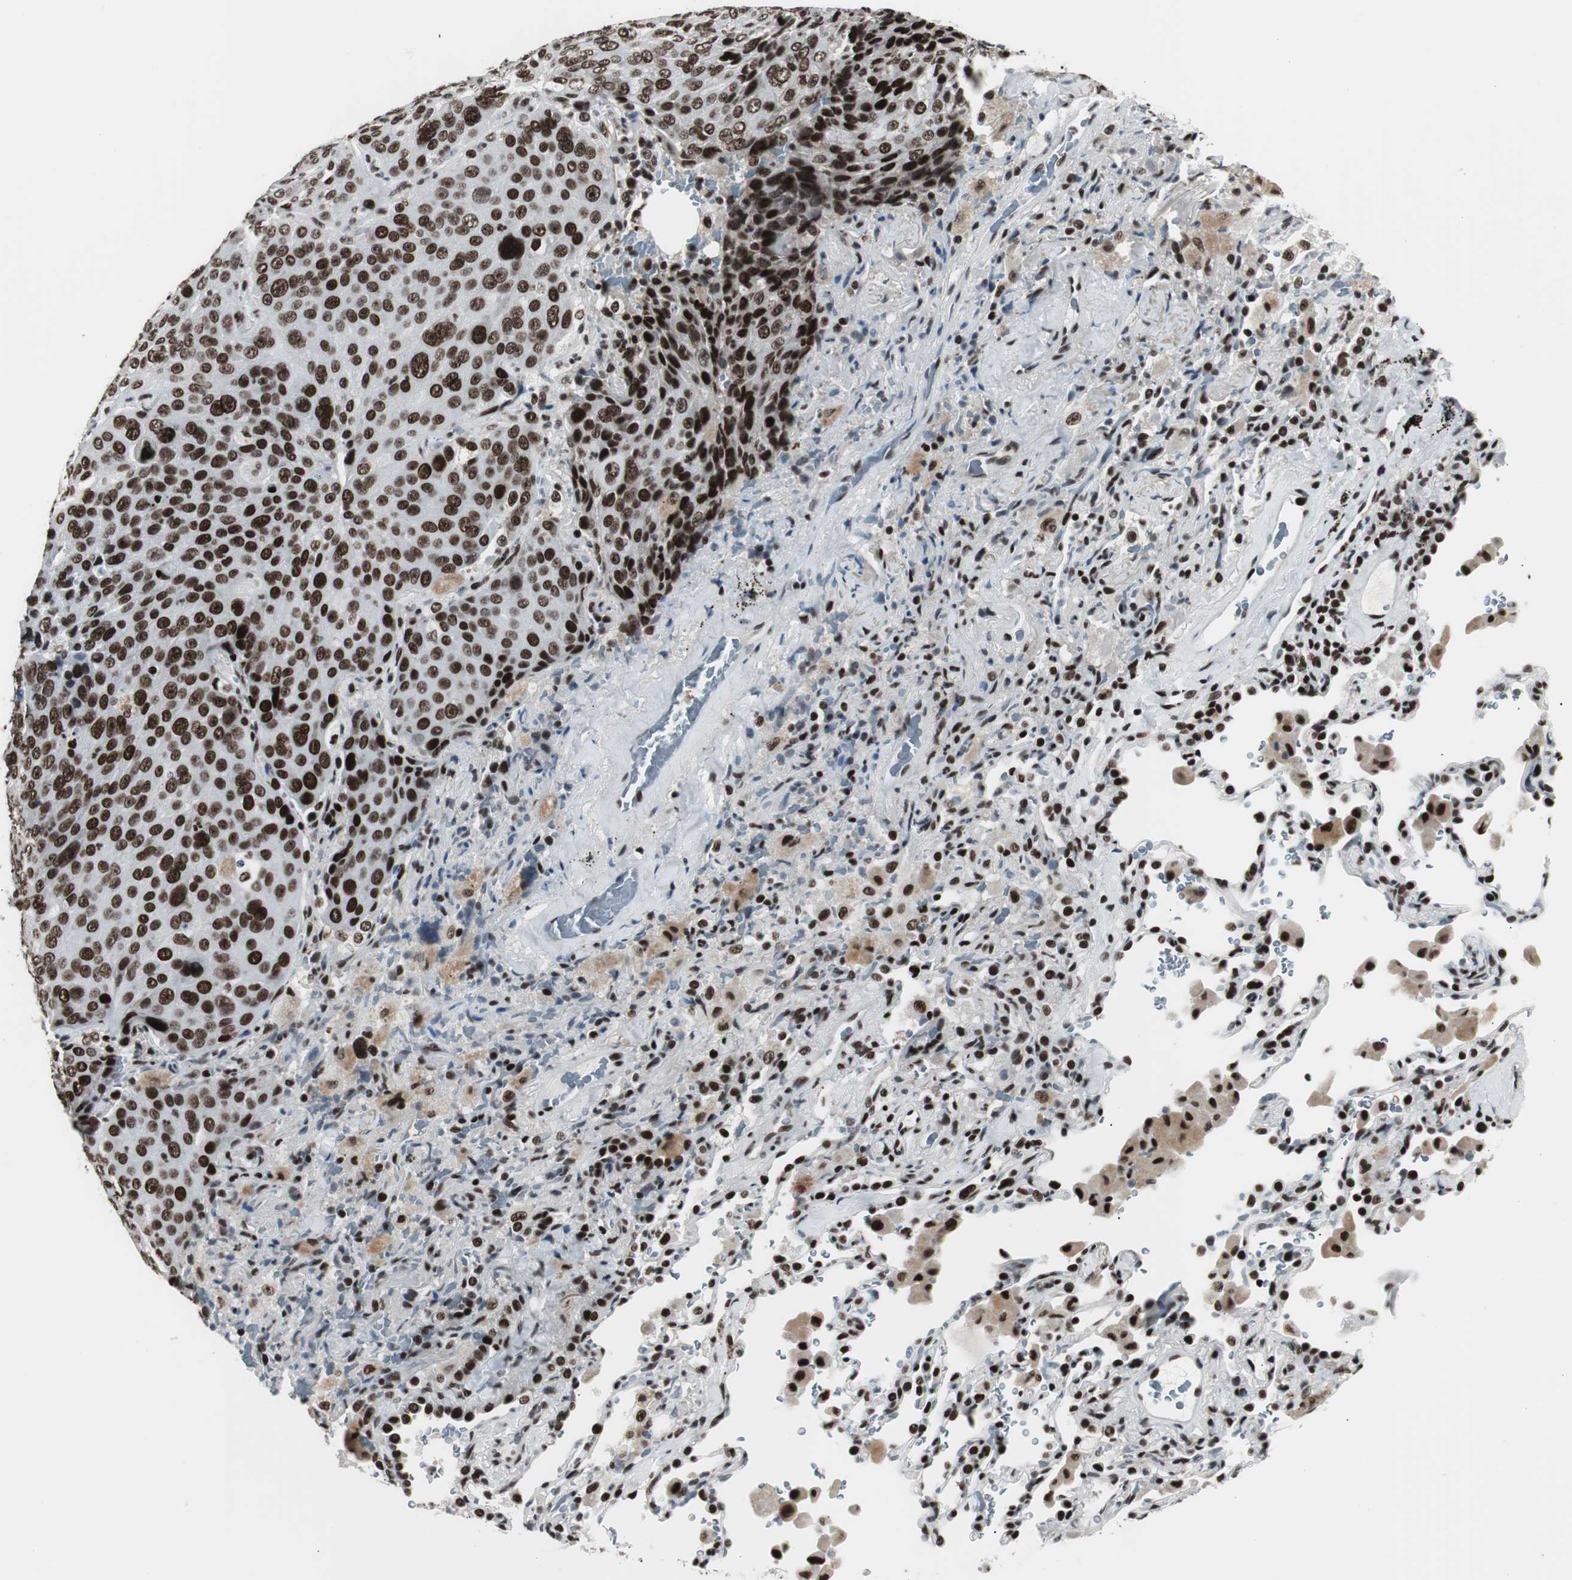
{"staining": {"intensity": "strong", "quantity": ">75%", "location": "nuclear"}, "tissue": "lung cancer", "cell_type": "Tumor cells", "image_type": "cancer", "snomed": [{"axis": "morphology", "description": "Squamous cell carcinoma, NOS"}, {"axis": "topography", "description": "Lung"}], "caption": "Strong nuclear staining is identified in approximately >75% of tumor cells in lung squamous cell carcinoma.", "gene": "XRCC1", "patient": {"sex": "male", "age": 54}}